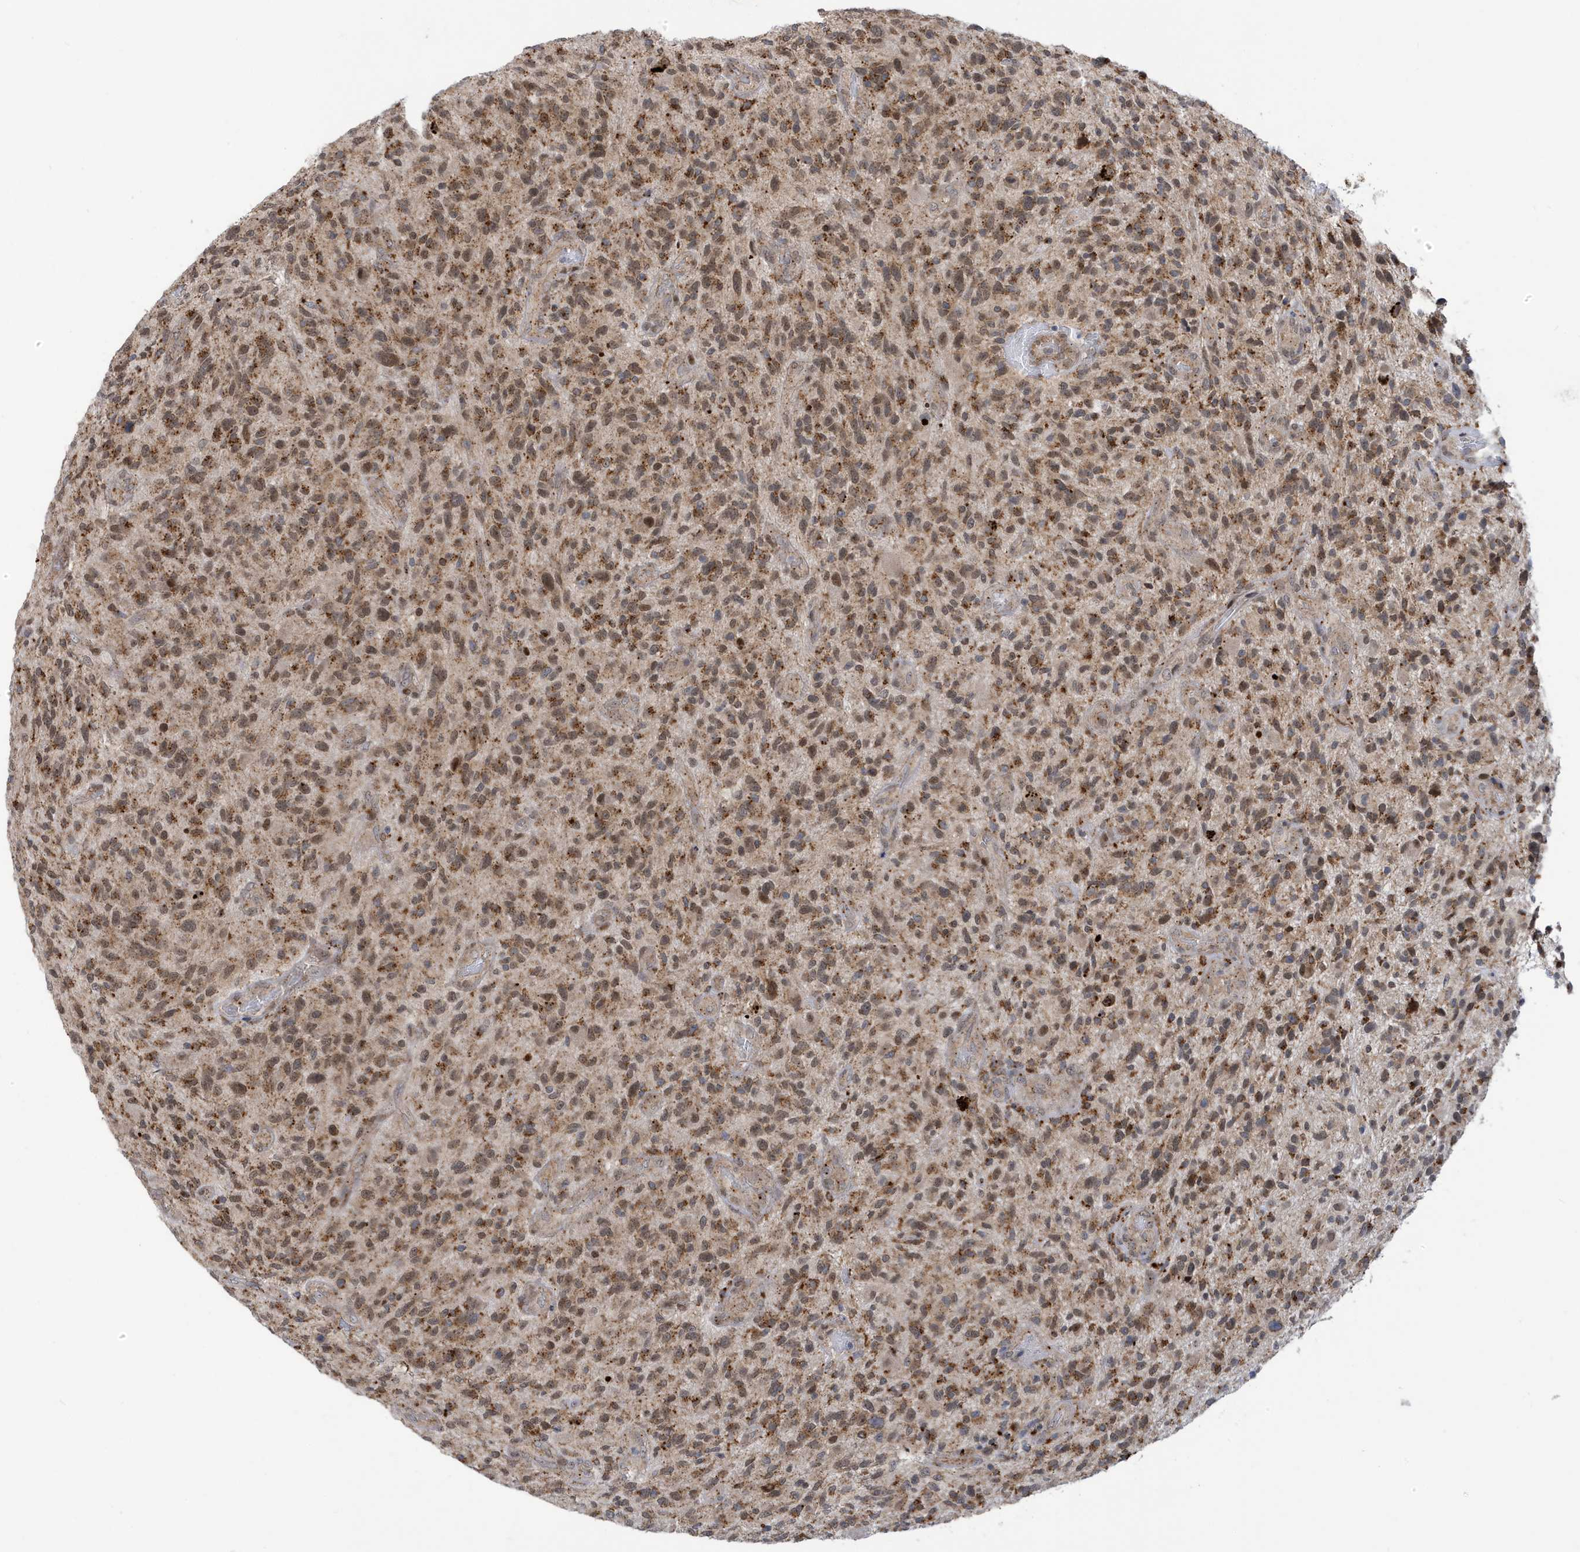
{"staining": {"intensity": "moderate", "quantity": ">75%", "location": "cytoplasmic/membranous,nuclear"}, "tissue": "glioma", "cell_type": "Tumor cells", "image_type": "cancer", "snomed": [{"axis": "morphology", "description": "Glioma, malignant, High grade"}, {"axis": "topography", "description": "Brain"}], "caption": "This photomicrograph exhibits IHC staining of human glioma, with medium moderate cytoplasmic/membranous and nuclear expression in approximately >75% of tumor cells.", "gene": "ZNF507", "patient": {"sex": "male", "age": 47}}